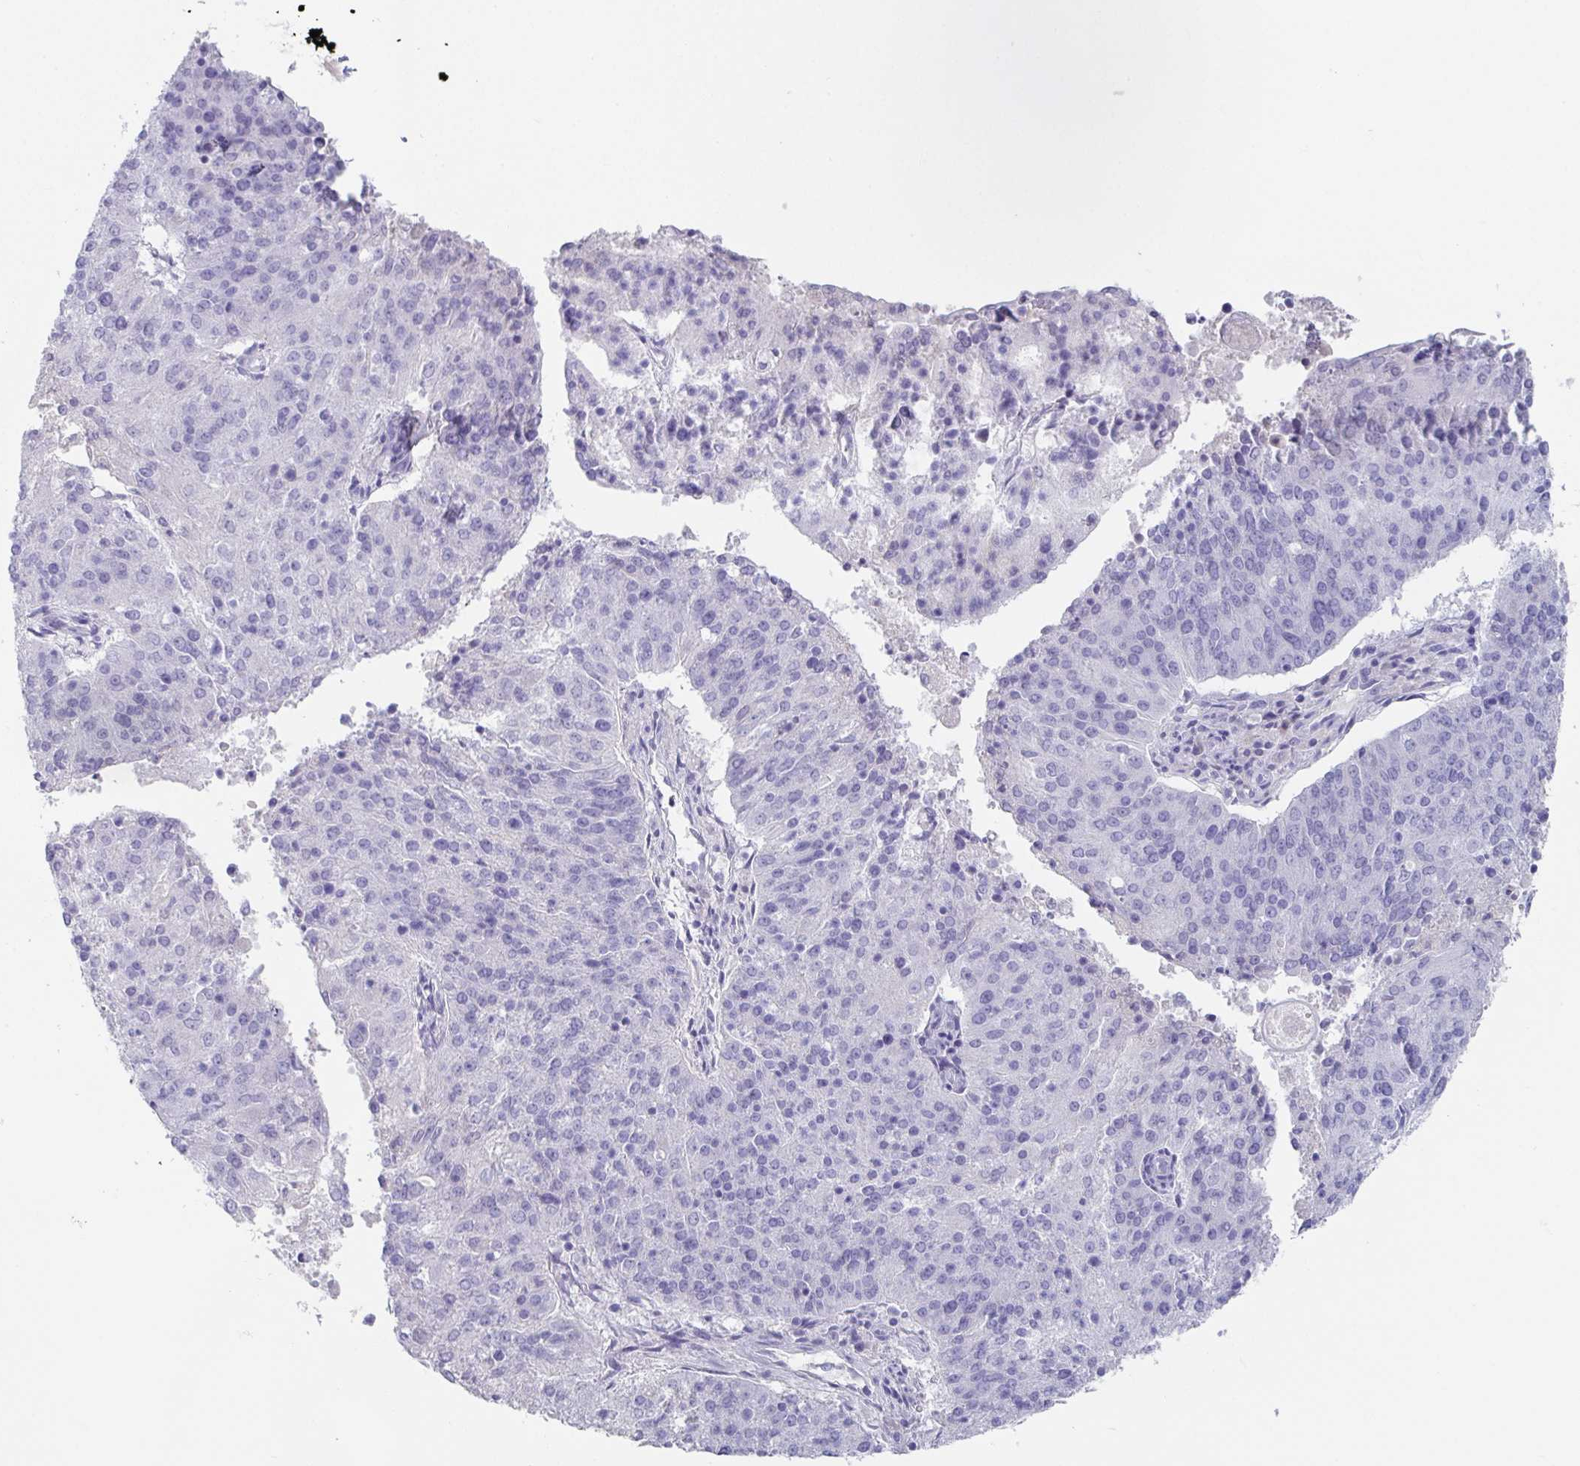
{"staining": {"intensity": "negative", "quantity": "none", "location": "none"}, "tissue": "endometrial cancer", "cell_type": "Tumor cells", "image_type": "cancer", "snomed": [{"axis": "morphology", "description": "Adenocarcinoma, NOS"}, {"axis": "topography", "description": "Endometrium"}], "caption": "High magnification brightfield microscopy of endometrial cancer stained with DAB (brown) and counterstained with hematoxylin (blue): tumor cells show no significant staining.", "gene": "PLA2G1B", "patient": {"sex": "female", "age": 82}}